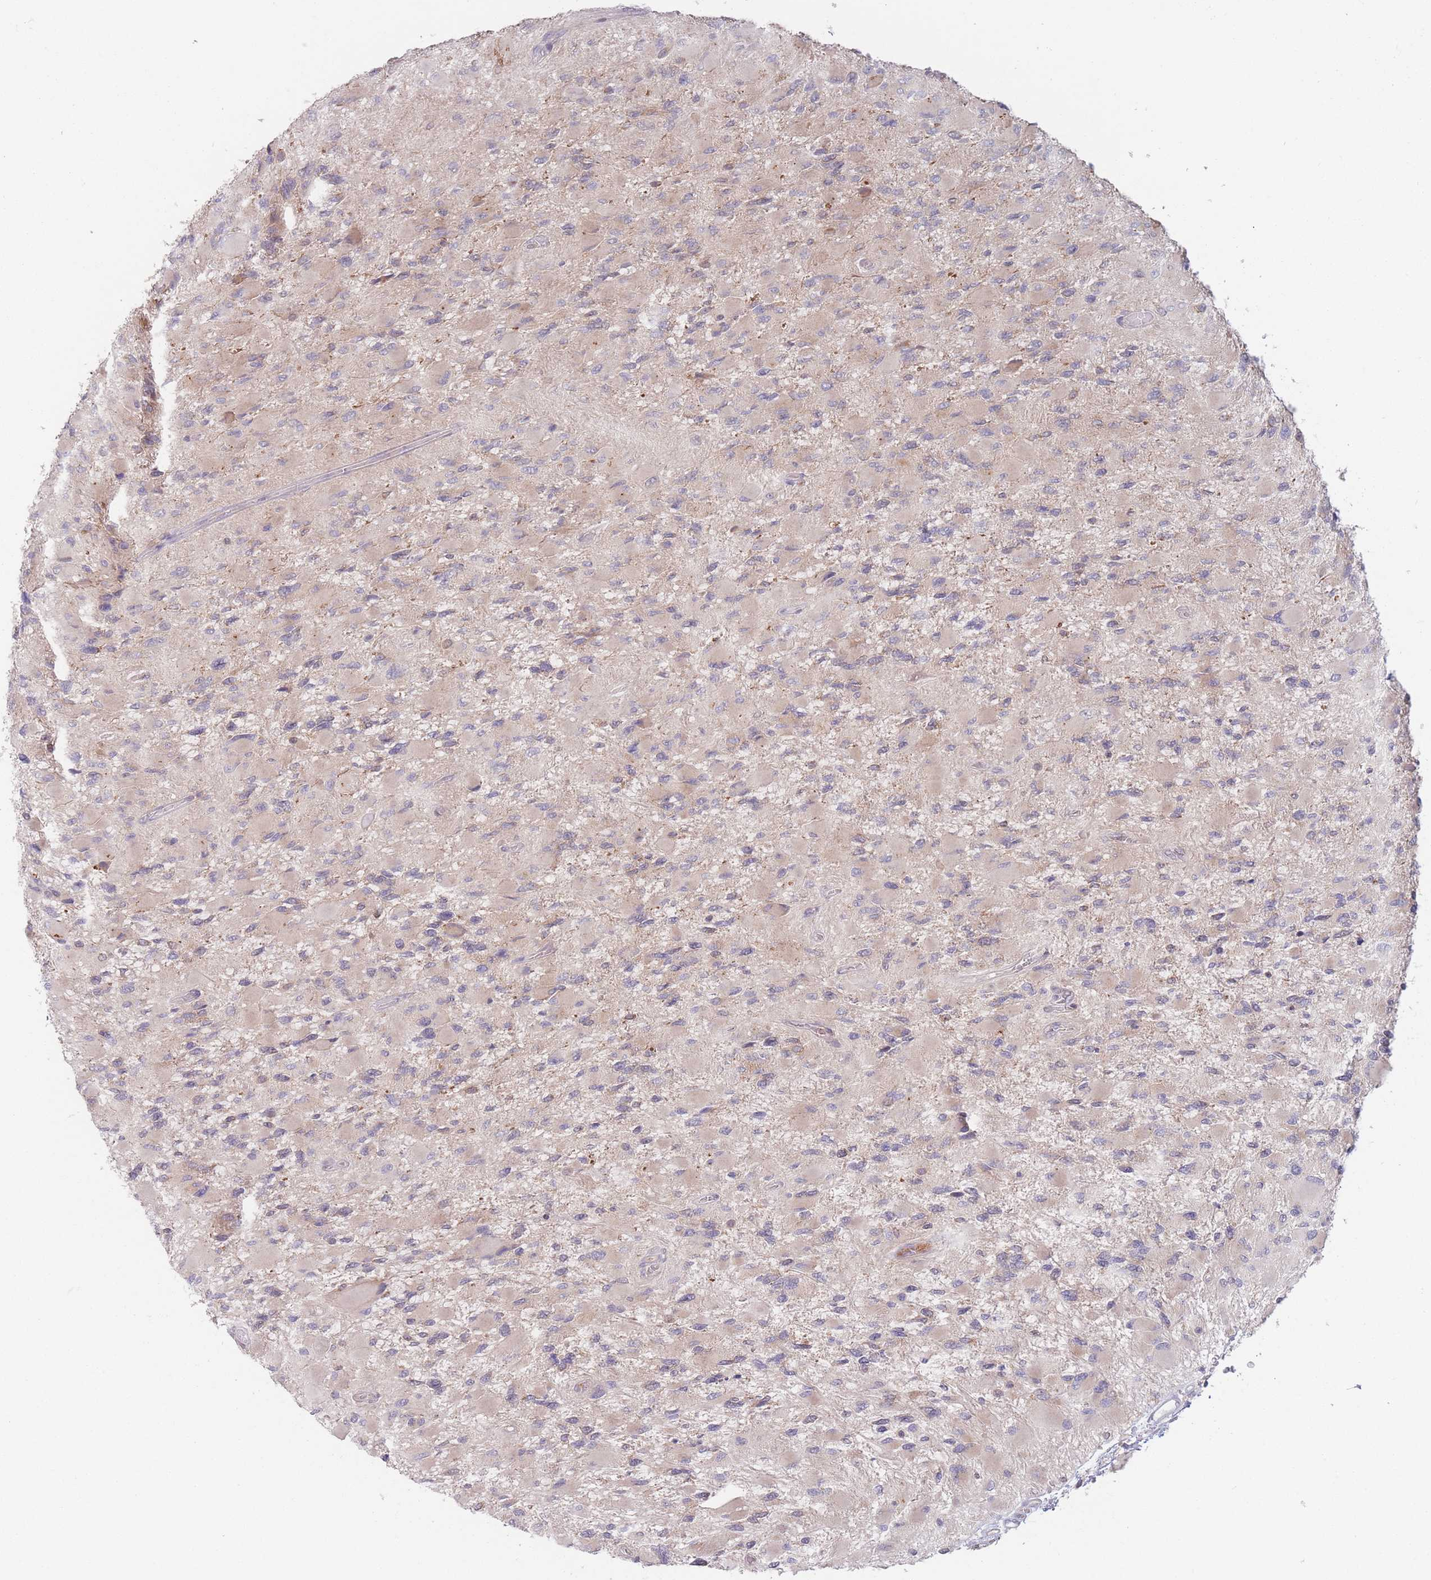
{"staining": {"intensity": "weak", "quantity": "<25%", "location": "cytoplasmic/membranous"}, "tissue": "glioma", "cell_type": "Tumor cells", "image_type": "cancer", "snomed": [{"axis": "morphology", "description": "Glioma, malignant, High grade"}, {"axis": "topography", "description": "Cerebral cortex"}], "caption": "Tumor cells show no significant expression in glioma.", "gene": "PPM1A", "patient": {"sex": "female", "age": 36}}